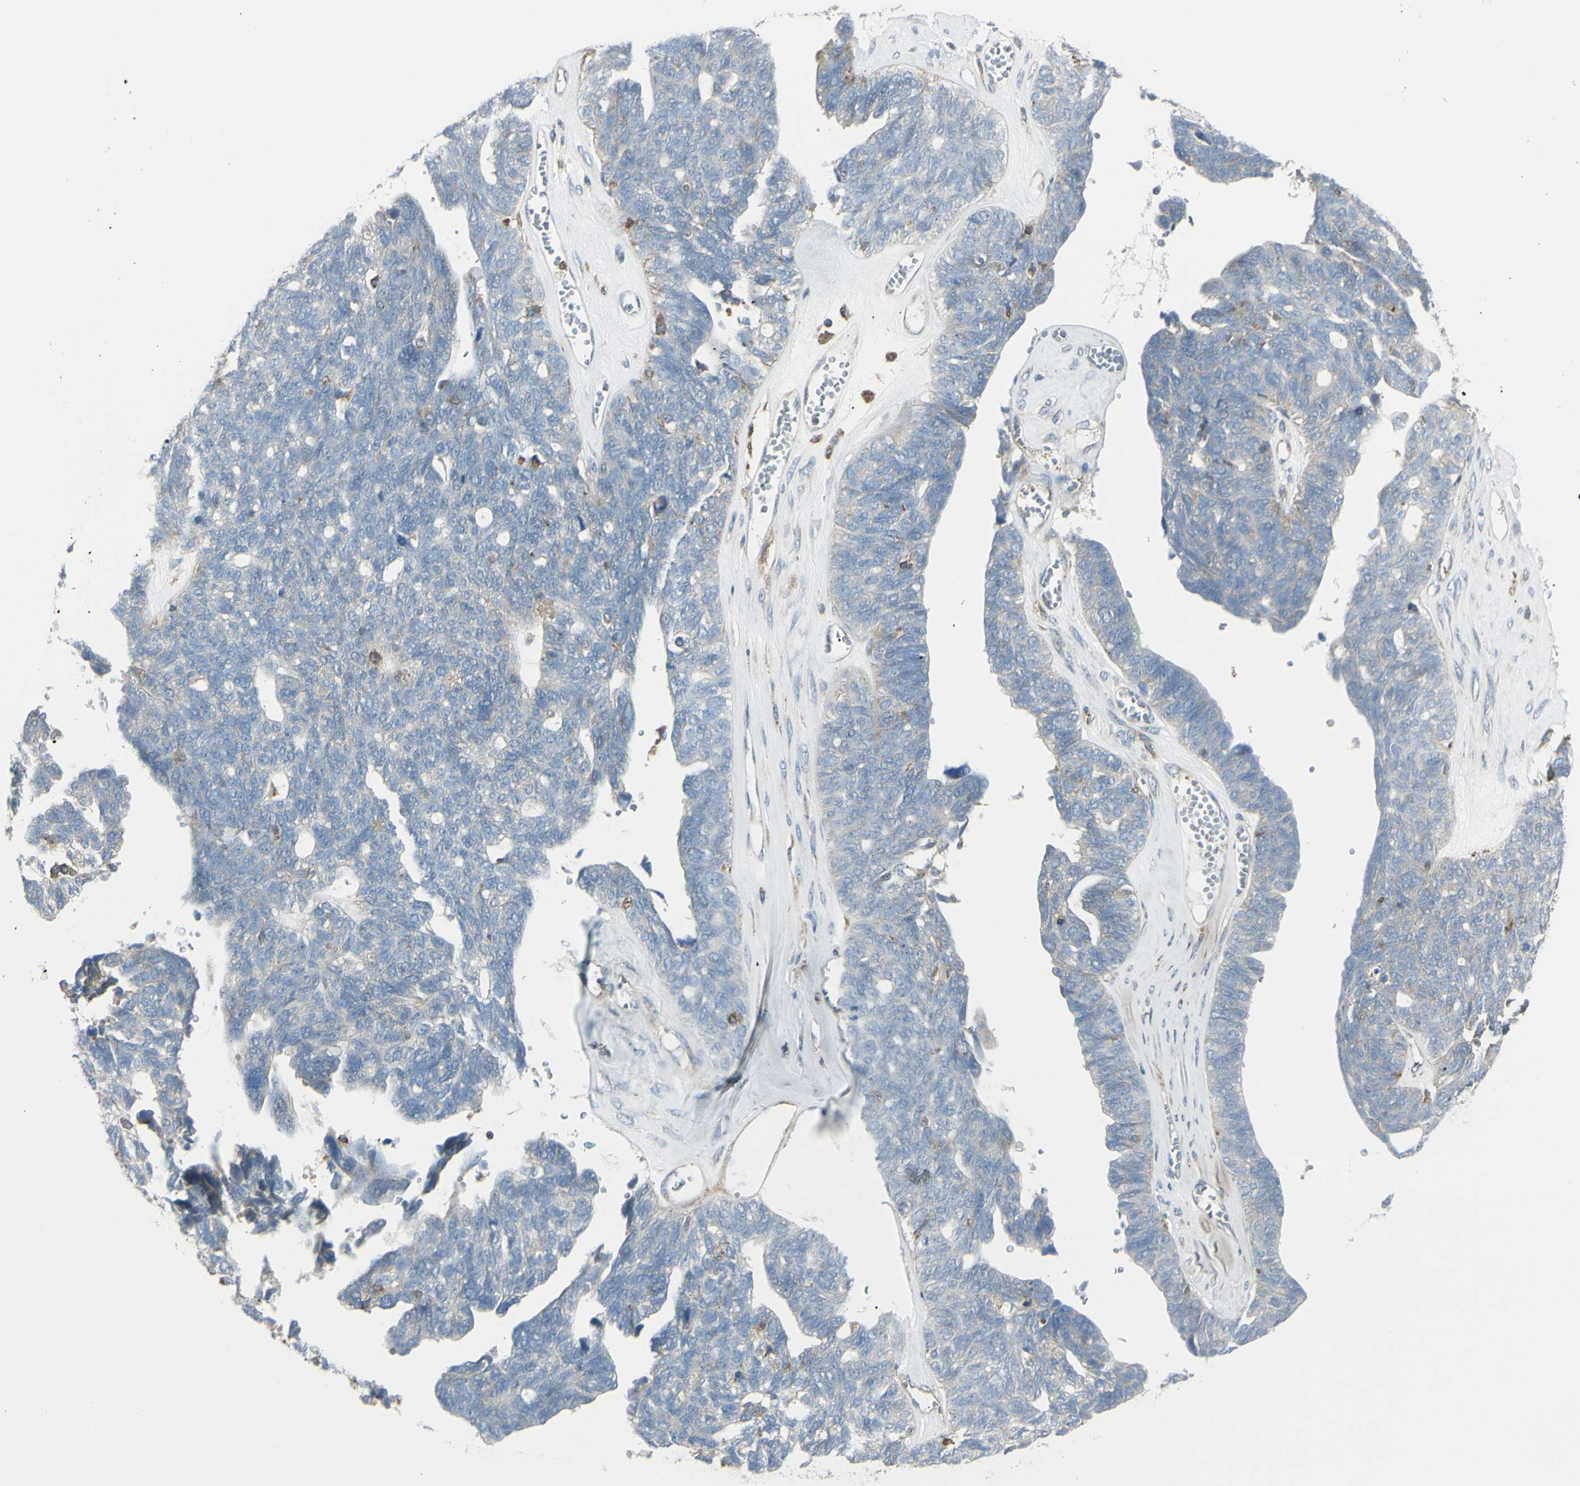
{"staining": {"intensity": "weak", "quantity": "25%-75%", "location": "cytoplasmic/membranous"}, "tissue": "ovarian cancer", "cell_type": "Tumor cells", "image_type": "cancer", "snomed": [{"axis": "morphology", "description": "Cystadenocarcinoma, serous, NOS"}, {"axis": "topography", "description": "Ovary"}], "caption": "A high-resolution micrograph shows IHC staining of ovarian cancer, which exhibits weak cytoplasmic/membranous positivity in approximately 25%-75% of tumor cells. (brown staining indicates protein expression, while blue staining denotes nuclei).", "gene": "NAPA", "patient": {"sex": "female", "age": 79}}